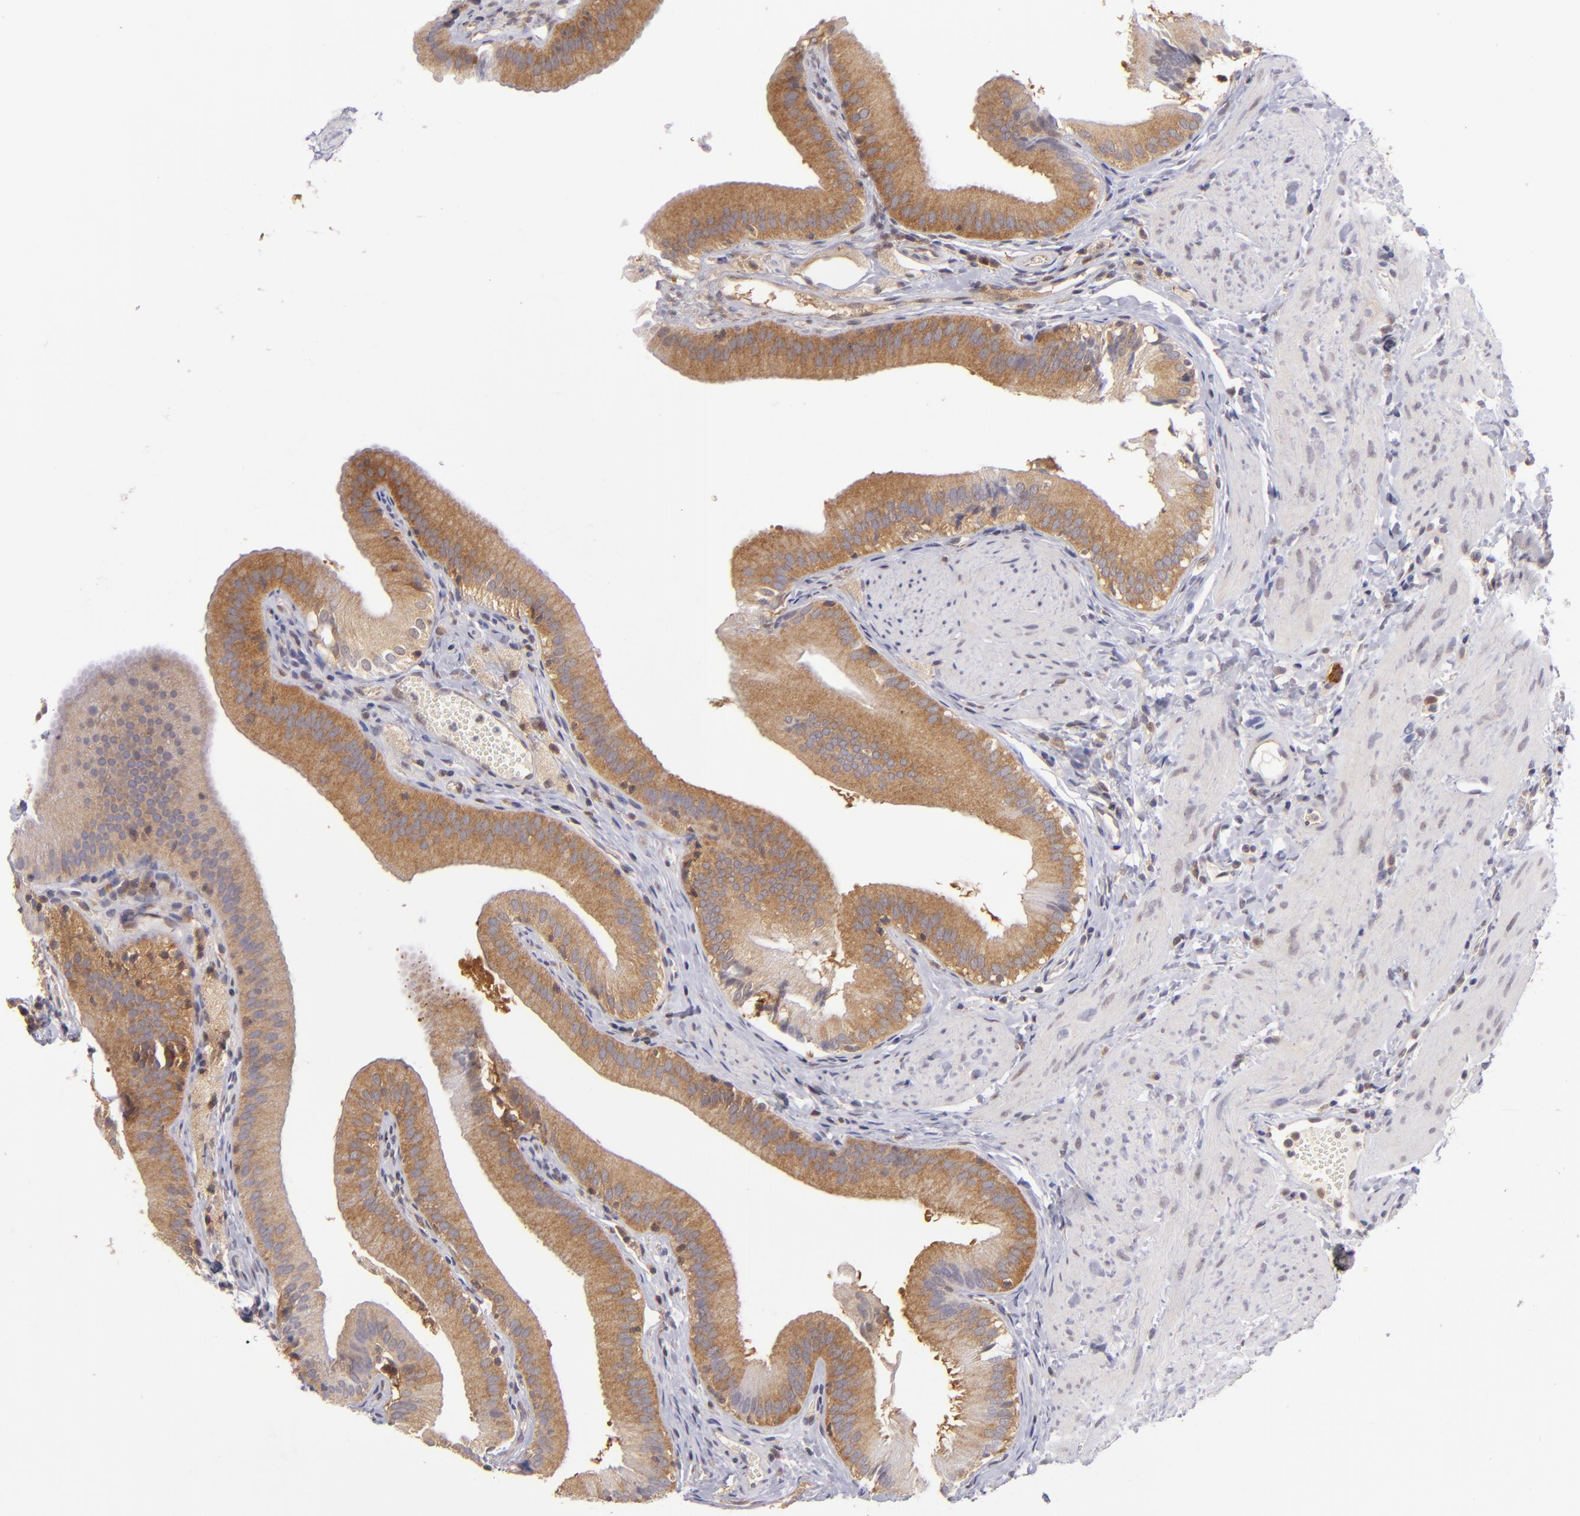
{"staining": {"intensity": "strong", "quantity": ">75%", "location": "cytoplasmic/membranous"}, "tissue": "gallbladder", "cell_type": "Glandular cells", "image_type": "normal", "snomed": [{"axis": "morphology", "description": "Normal tissue, NOS"}, {"axis": "topography", "description": "Gallbladder"}], "caption": "A photomicrograph of gallbladder stained for a protein displays strong cytoplasmic/membranous brown staining in glandular cells. The staining was performed using DAB to visualize the protein expression in brown, while the nuclei were stained in blue with hematoxylin (Magnification: 20x).", "gene": "PTPN13", "patient": {"sex": "female", "age": 24}}